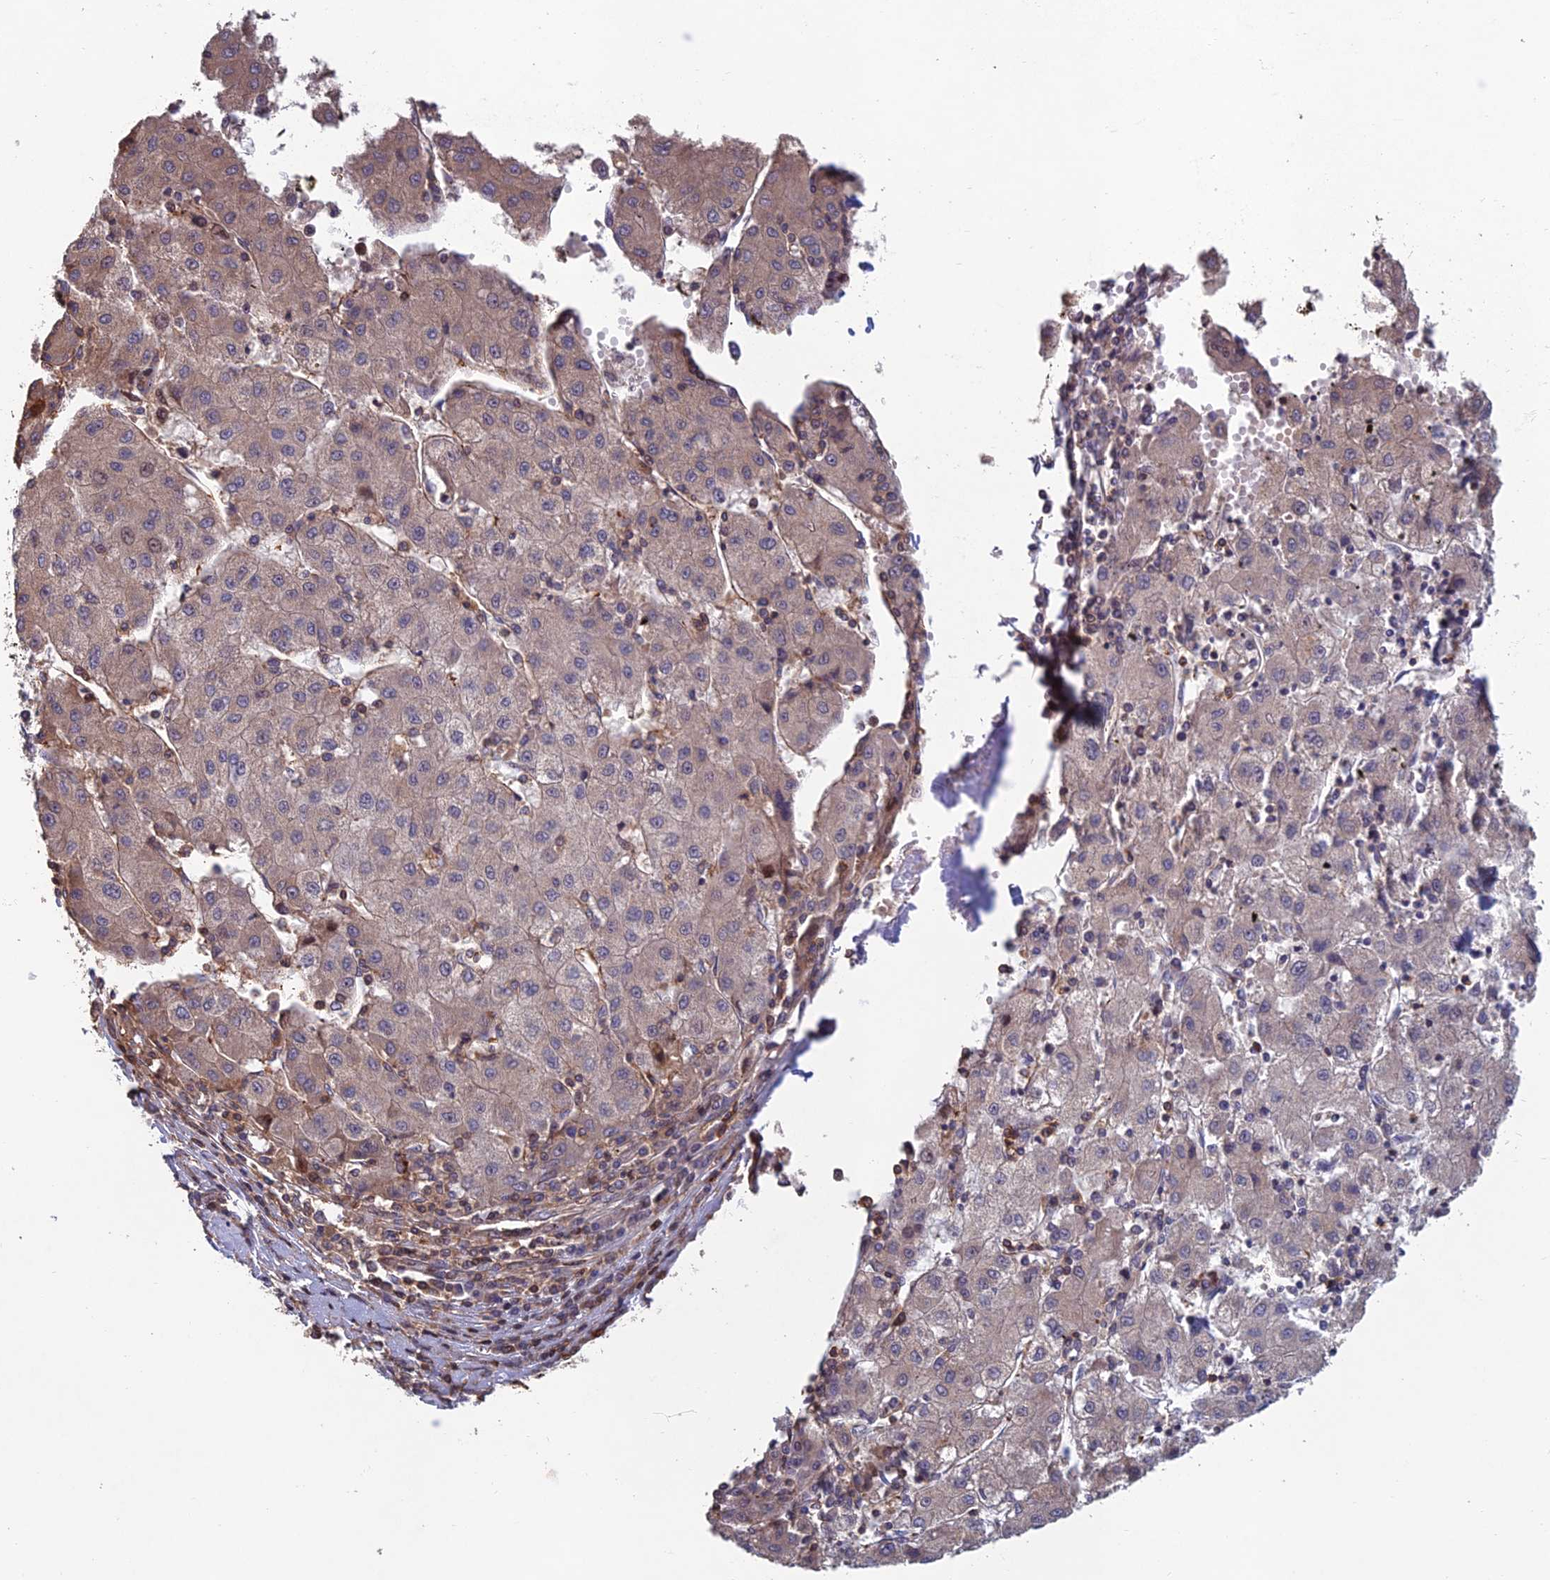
{"staining": {"intensity": "weak", "quantity": "25%-75%", "location": "cytoplasmic/membranous"}, "tissue": "liver cancer", "cell_type": "Tumor cells", "image_type": "cancer", "snomed": [{"axis": "morphology", "description": "Carcinoma, Hepatocellular, NOS"}, {"axis": "topography", "description": "Liver"}], "caption": "Immunohistochemistry (IHC) image of neoplastic tissue: liver cancer (hepatocellular carcinoma) stained using IHC shows low levels of weak protein expression localized specifically in the cytoplasmic/membranous of tumor cells, appearing as a cytoplasmic/membranous brown color.", "gene": "C15orf62", "patient": {"sex": "male", "age": 72}}